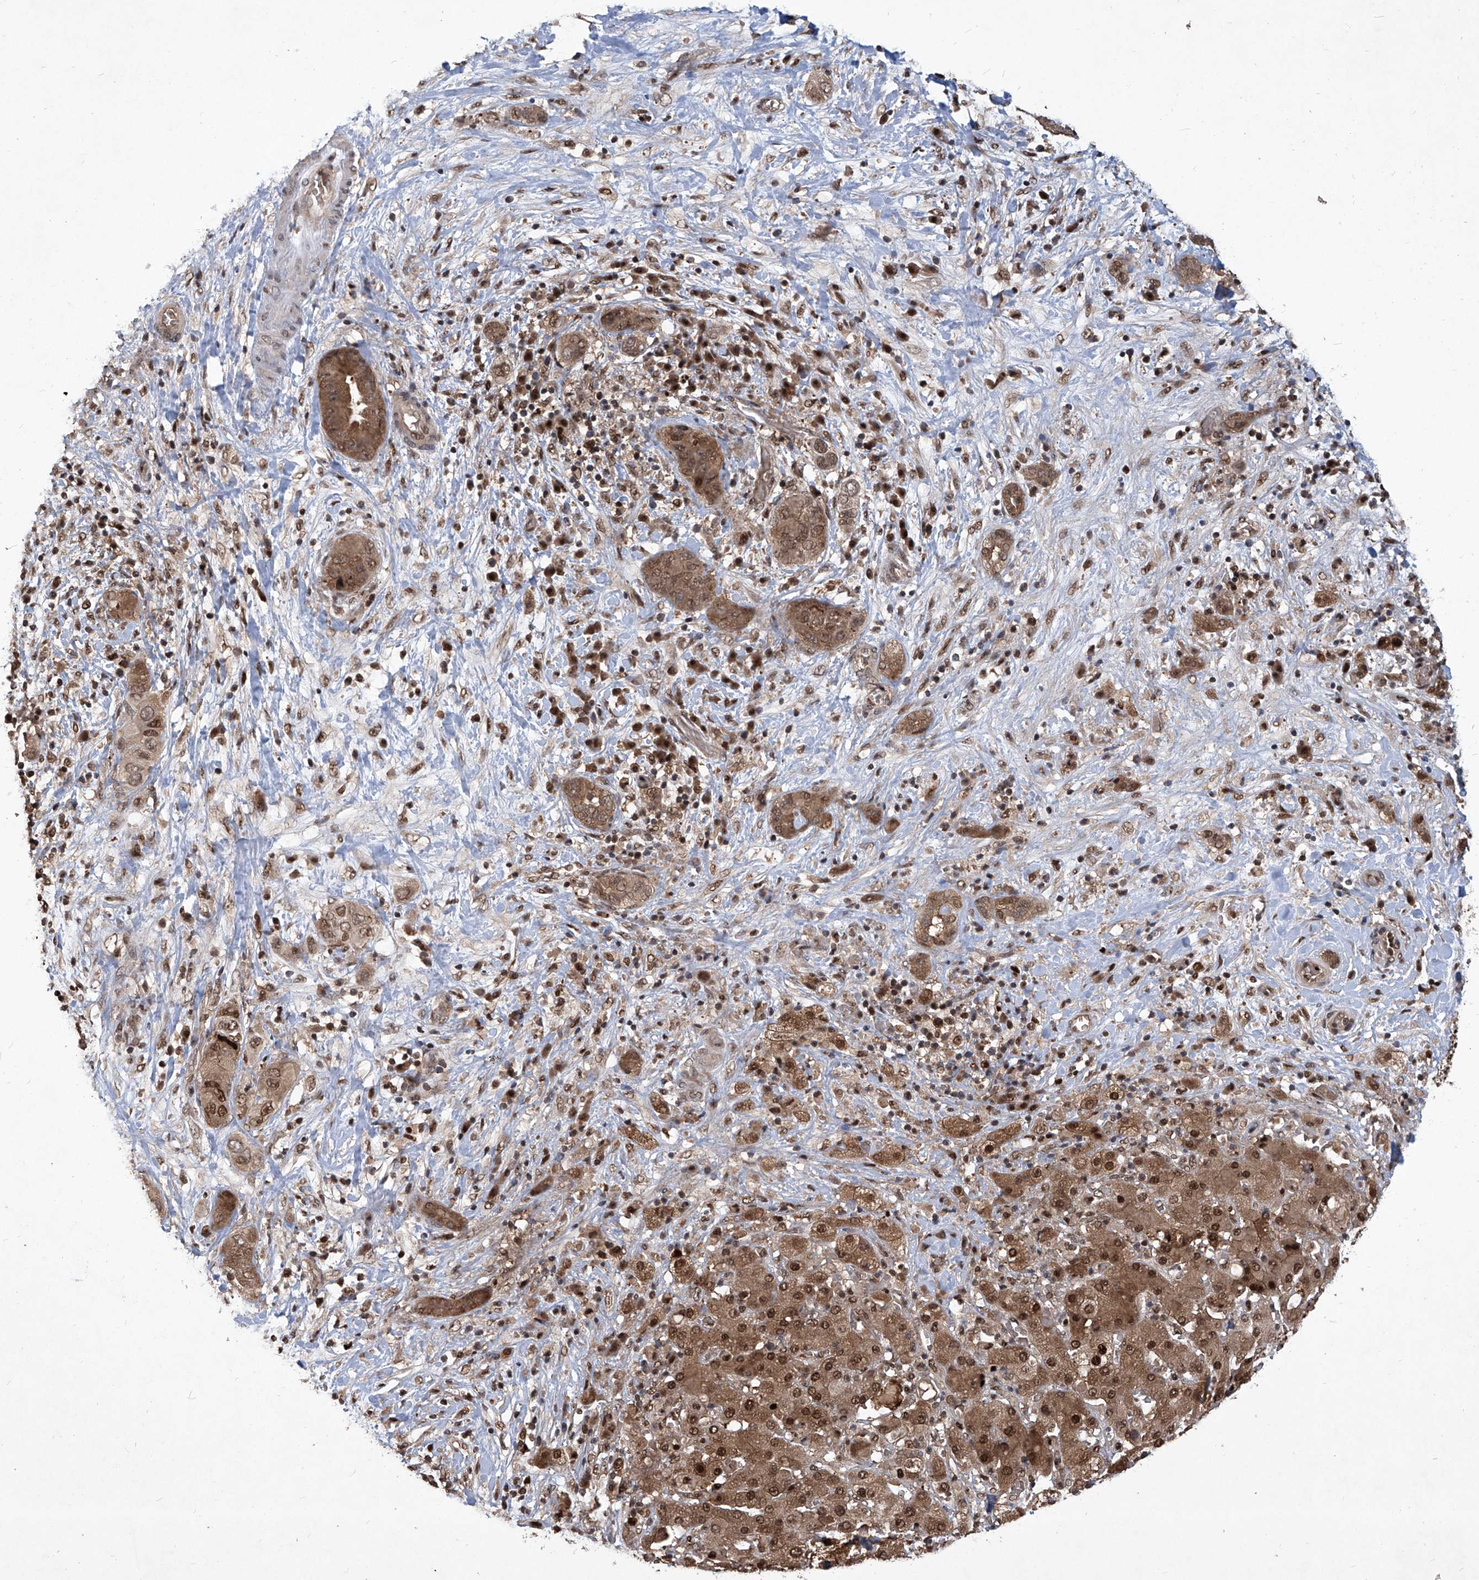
{"staining": {"intensity": "moderate", "quantity": ">75%", "location": "cytoplasmic/membranous,nuclear"}, "tissue": "liver cancer", "cell_type": "Tumor cells", "image_type": "cancer", "snomed": [{"axis": "morphology", "description": "Cholangiocarcinoma"}, {"axis": "topography", "description": "Liver"}], "caption": "A high-resolution micrograph shows immunohistochemistry (IHC) staining of liver cholangiocarcinoma, which exhibits moderate cytoplasmic/membranous and nuclear staining in about >75% of tumor cells. (Brightfield microscopy of DAB IHC at high magnification).", "gene": "PSMB1", "patient": {"sex": "female", "age": 52}}